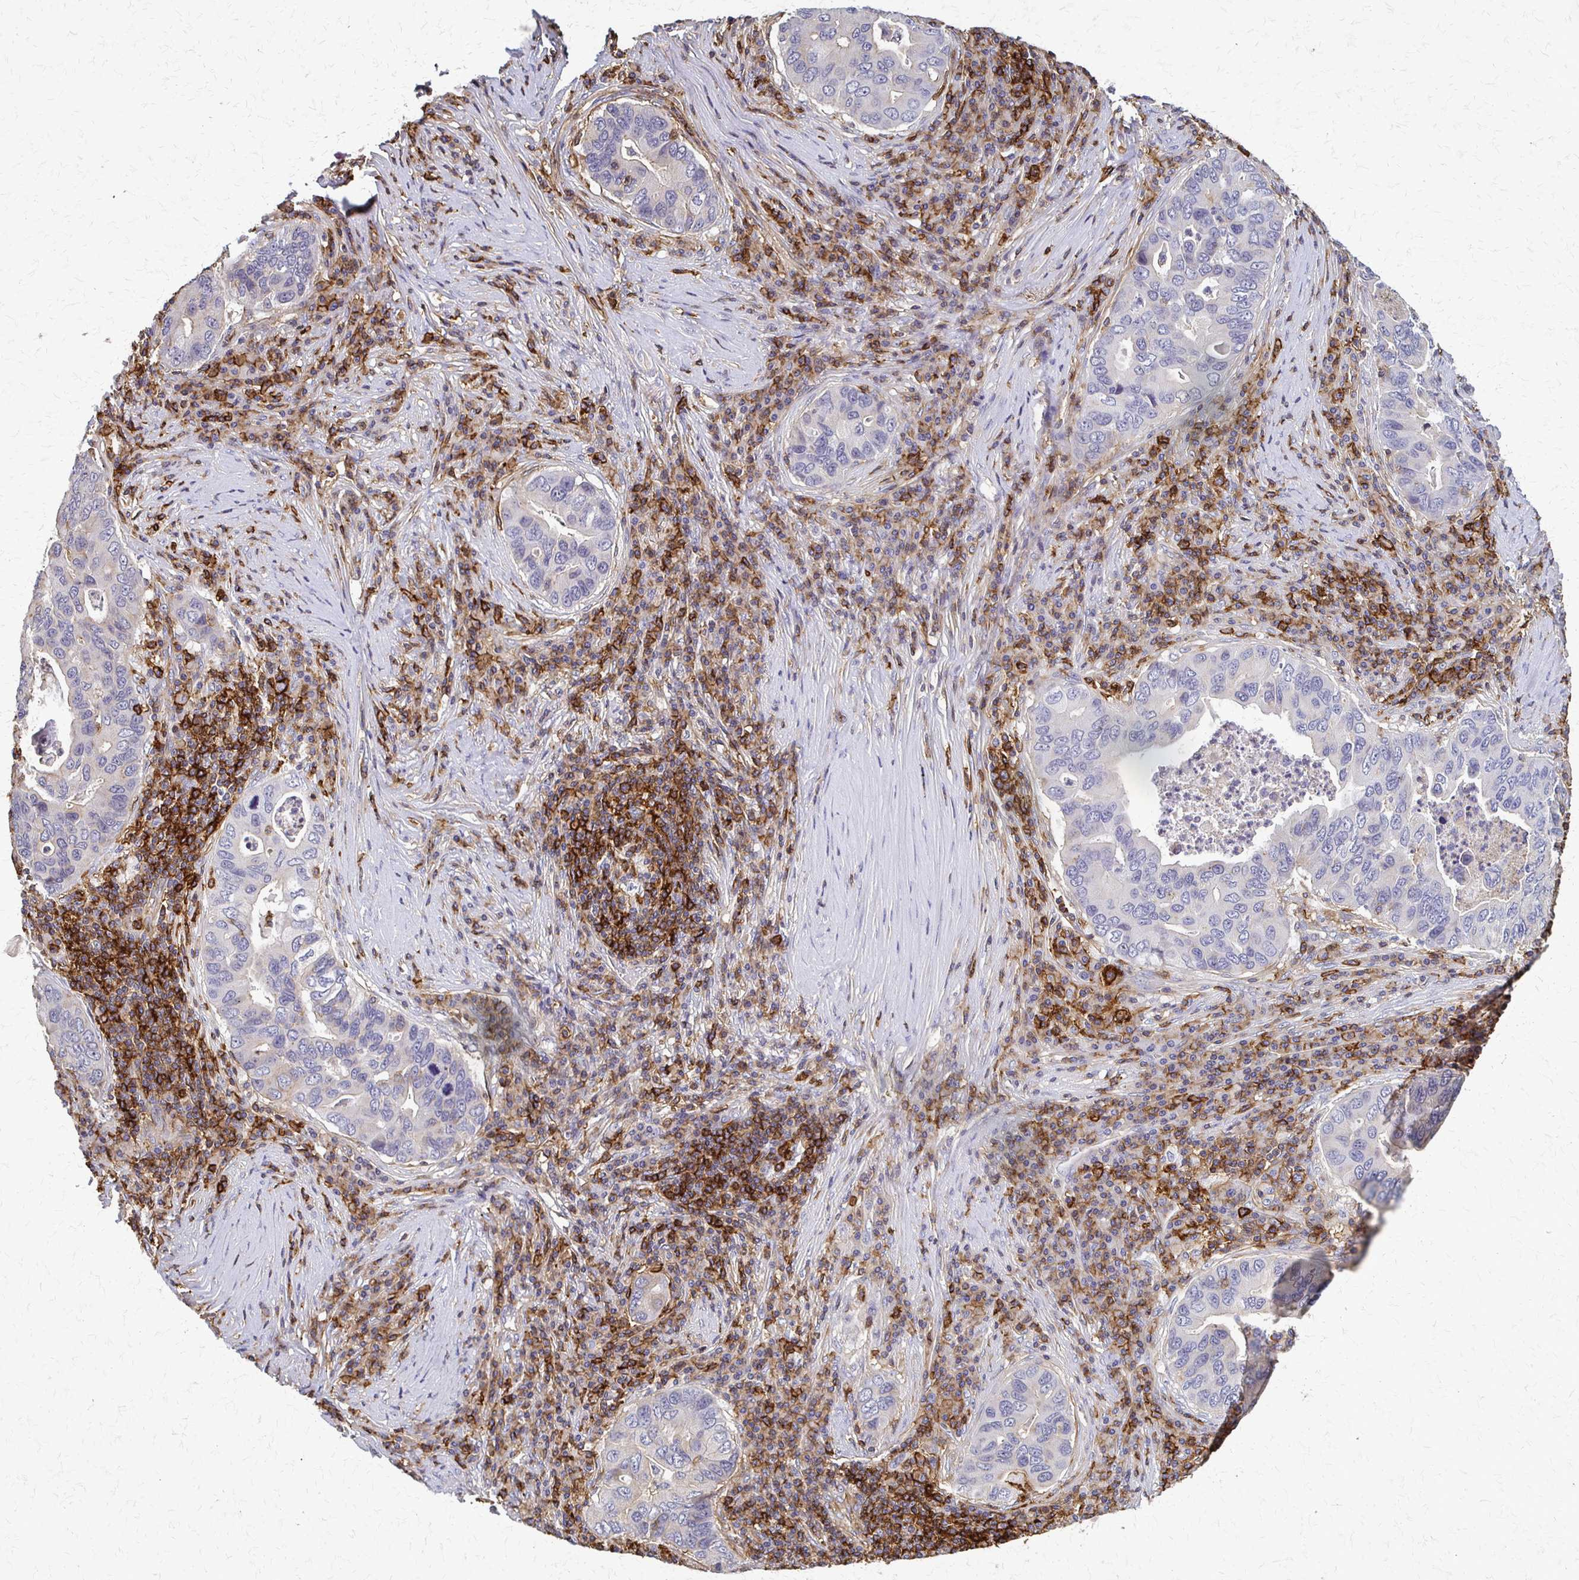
{"staining": {"intensity": "negative", "quantity": "none", "location": "none"}, "tissue": "lung cancer", "cell_type": "Tumor cells", "image_type": "cancer", "snomed": [{"axis": "morphology", "description": "Adenocarcinoma, NOS"}, {"axis": "morphology", "description": "Adenocarcinoma, metastatic, NOS"}, {"axis": "topography", "description": "Lymph node"}, {"axis": "topography", "description": "Lung"}], "caption": "Immunohistochemical staining of human metastatic adenocarcinoma (lung) exhibits no significant expression in tumor cells.", "gene": "SLC9A9", "patient": {"sex": "female", "age": 54}}